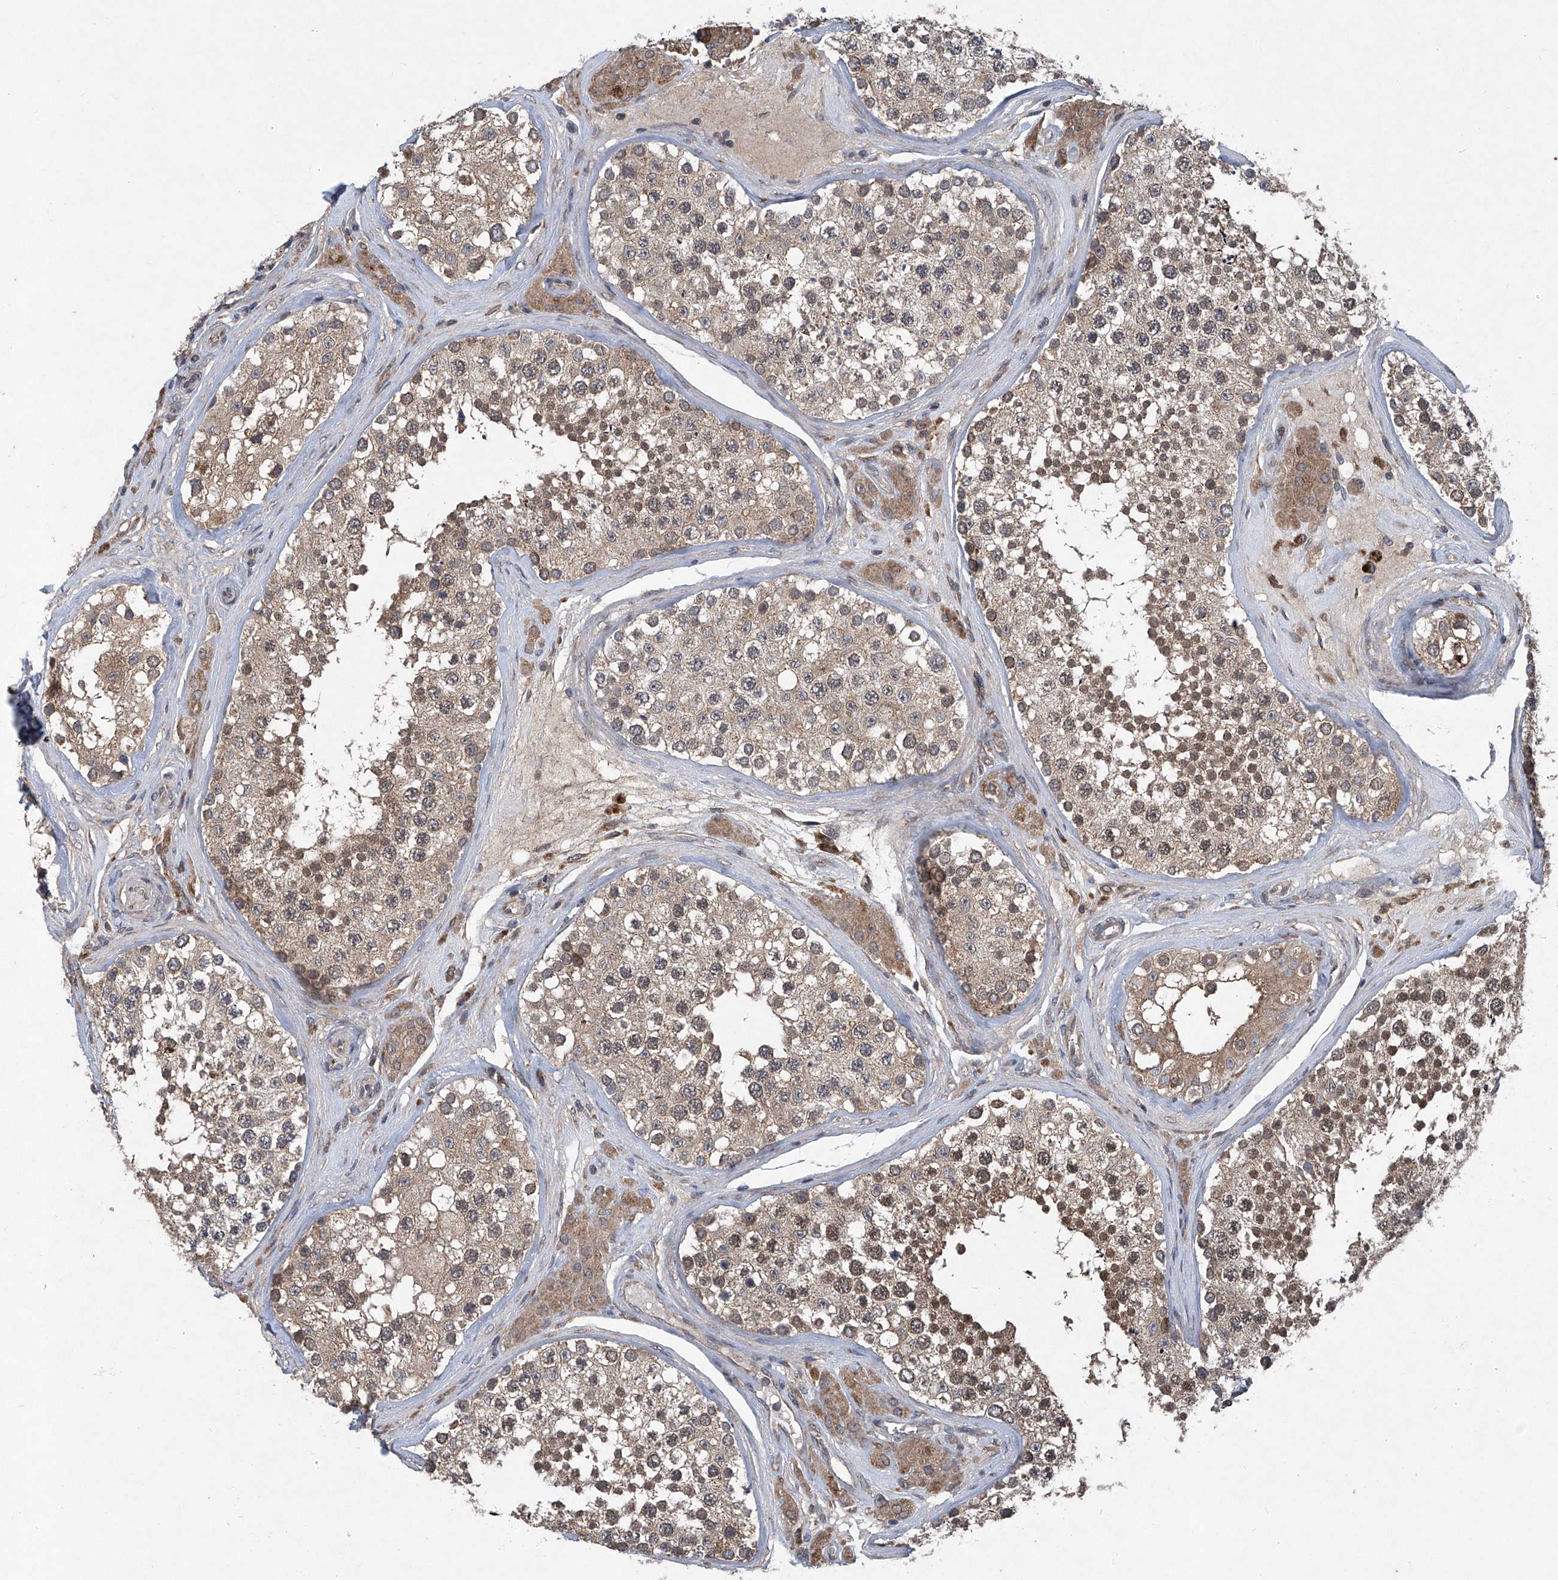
{"staining": {"intensity": "moderate", "quantity": ">75%", "location": "cytoplasmic/membranous"}, "tissue": "testis", "cell_type": "Cells in seminiferous ducts", "image_type": "normal", "snomed": [{"axis": "morphology", "description": "Normal tissue, NOS"}, {"axis": "topography", "description": "Testis"}], "caption": "Cells in seminiferous ducts show medium levels of moderate cytoplasmic/membranous staining in approximately >75% of cells in normal human testis. (DAB IHC, brown staining for protein, blue staining for nuclei).", "gene": "SUMF2", "patient": {"sex": "male", "age": 46}}